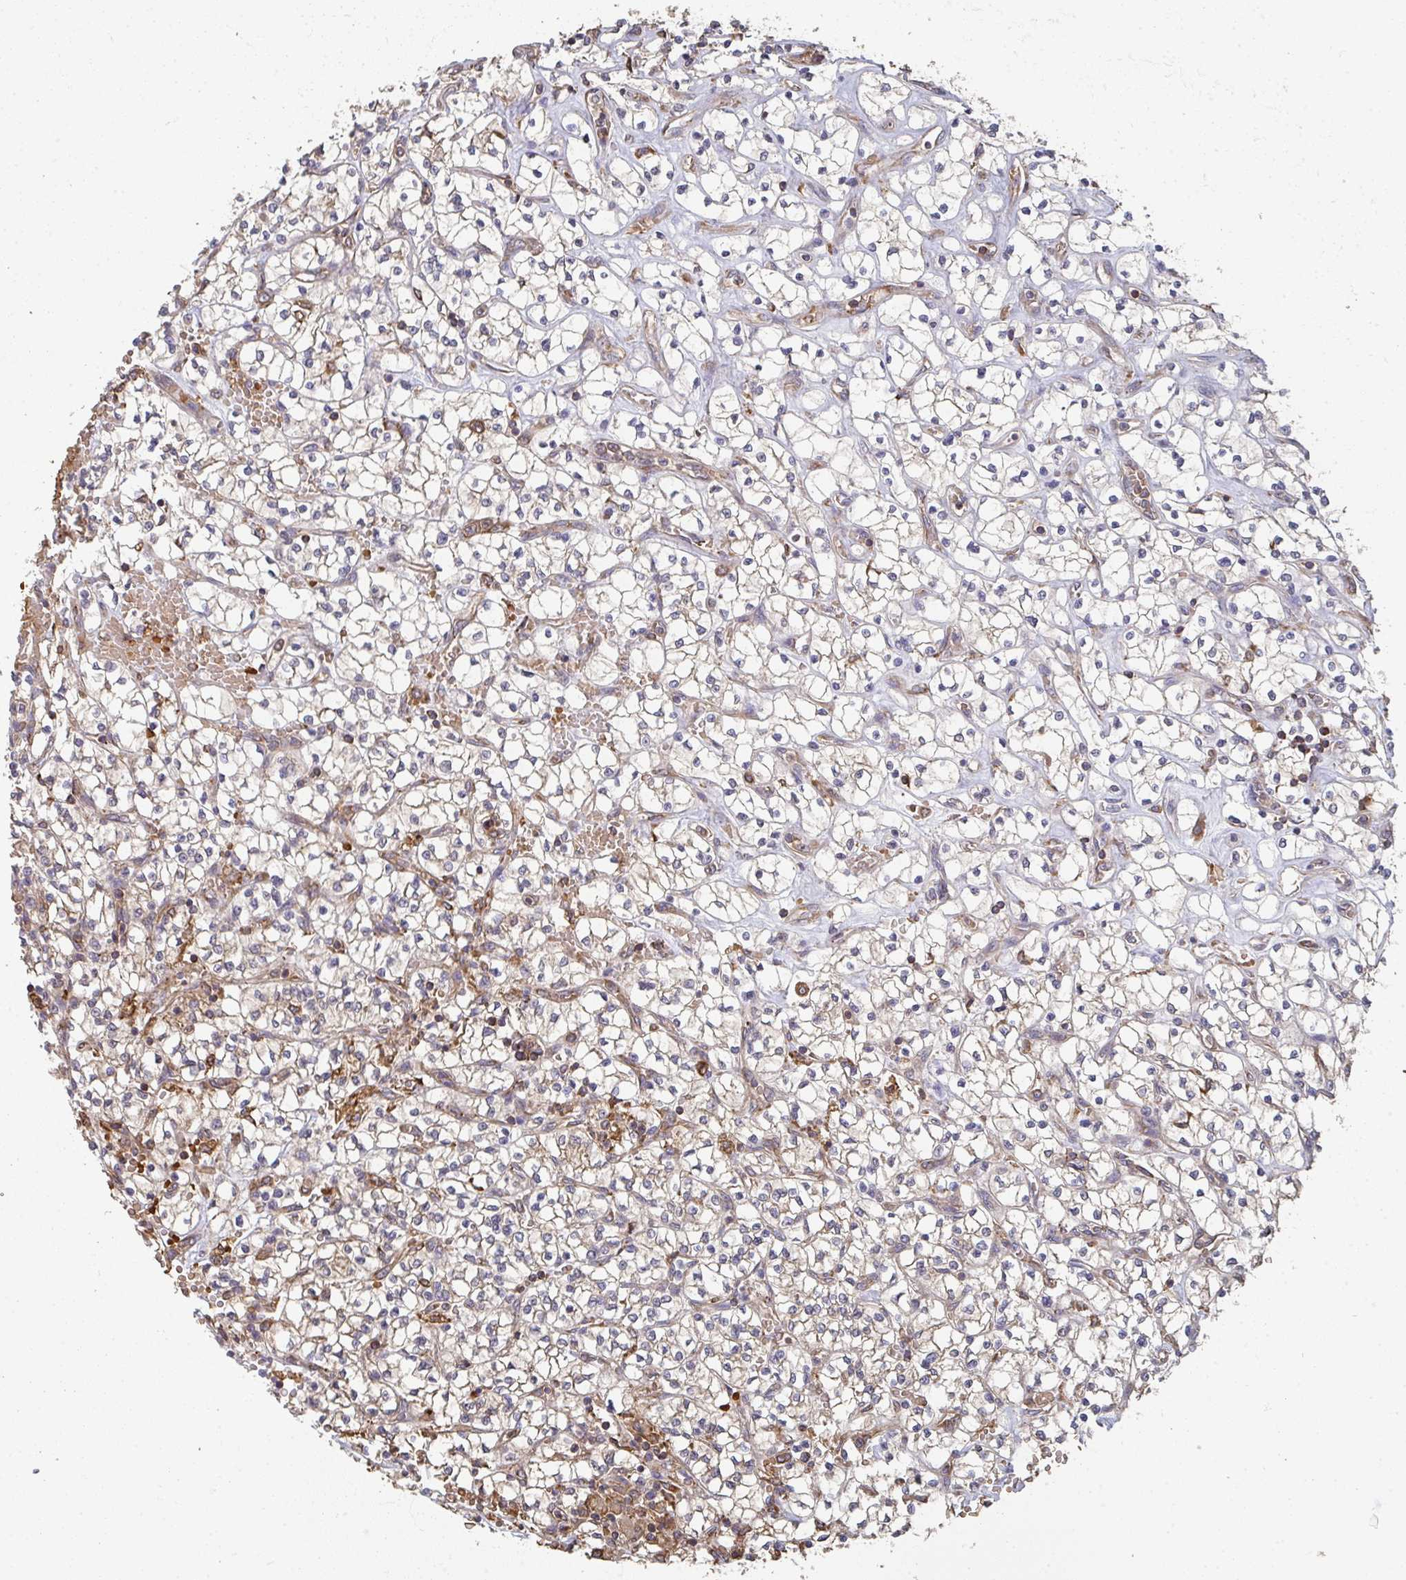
{"staining": {"intensity": "weak", "quantity": "<25%", "location": "cytoplasmic/membranous"}, "tissue": "renal cancer", "cell_type": "Tumor cells", "image_type": "cancer", "snomed": [{"axis": "morphology", "description": "Adenocarcinoma, NOS"}, {"axis": "topography", "description": "Kidney"}], "caption": "Immunohistochemistry (IHC) of renal adenocarcinoma exhibits no expression in tumor cells. (DAB (3,3'-diaminobenzidine) immunohistochemistry (IHC) visualized using brightfield microscopy, high magnification).", "gene": "POLG", "patient": {"sex": "female", "age": 64}}